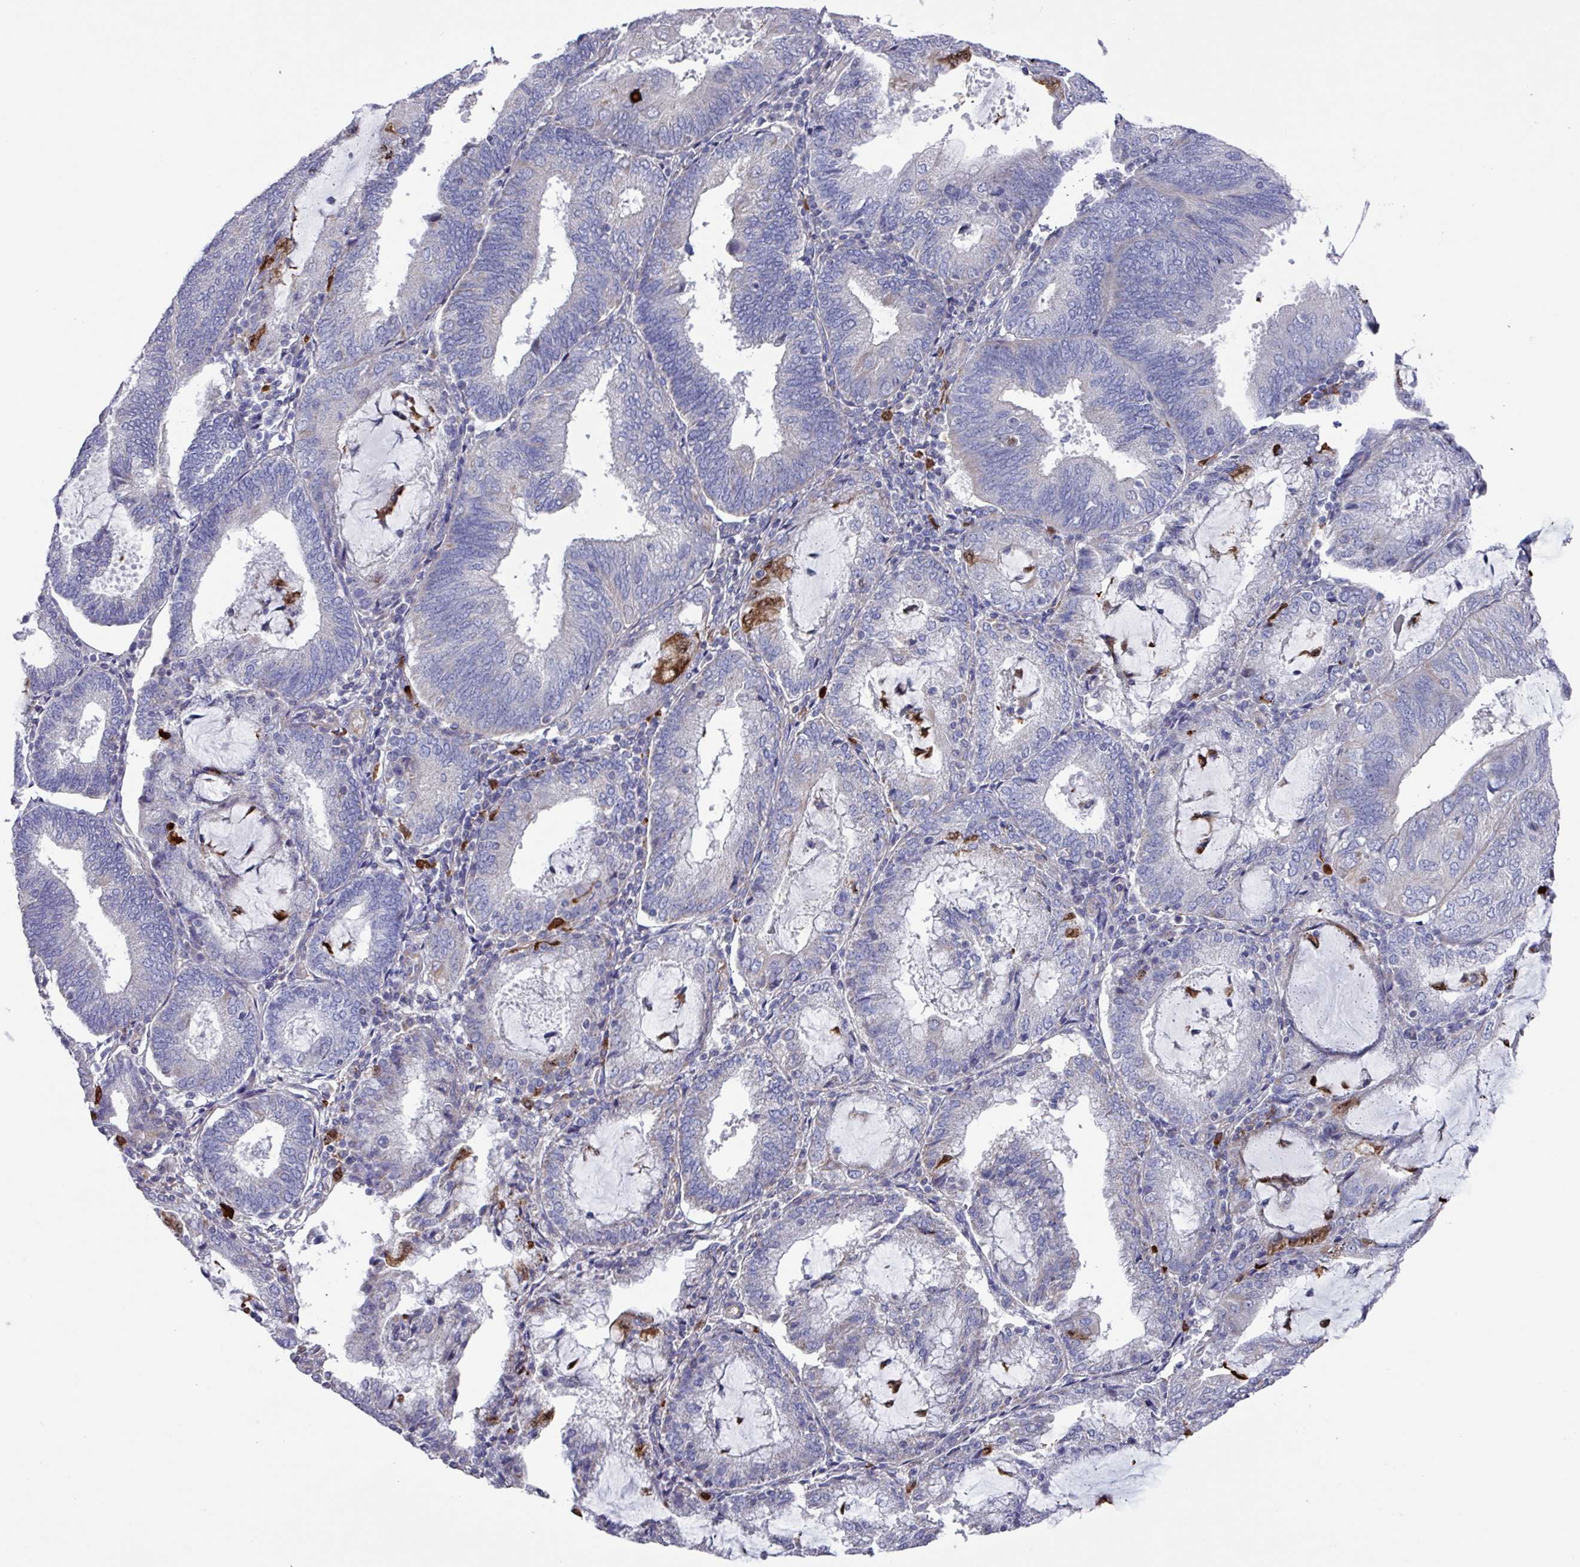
{"staining": {"intensity": "negative", "quantity": "none", "location": "none"}, "tissue": "endometrial cancer", "cell_type": "Tumor cells", "image_type": "cancer", "snomed": [{"axis": "morphology", "description": "Adenocarcinoma, NOS"}, {"axis": "topography", "description": "Endometrium"}], "caption": "Tumor cells are negative for brown protein staining in endometrial adenocarcinoma.", "gene": "UQCC2", "patient": {"sex": "female", "age": 81}}